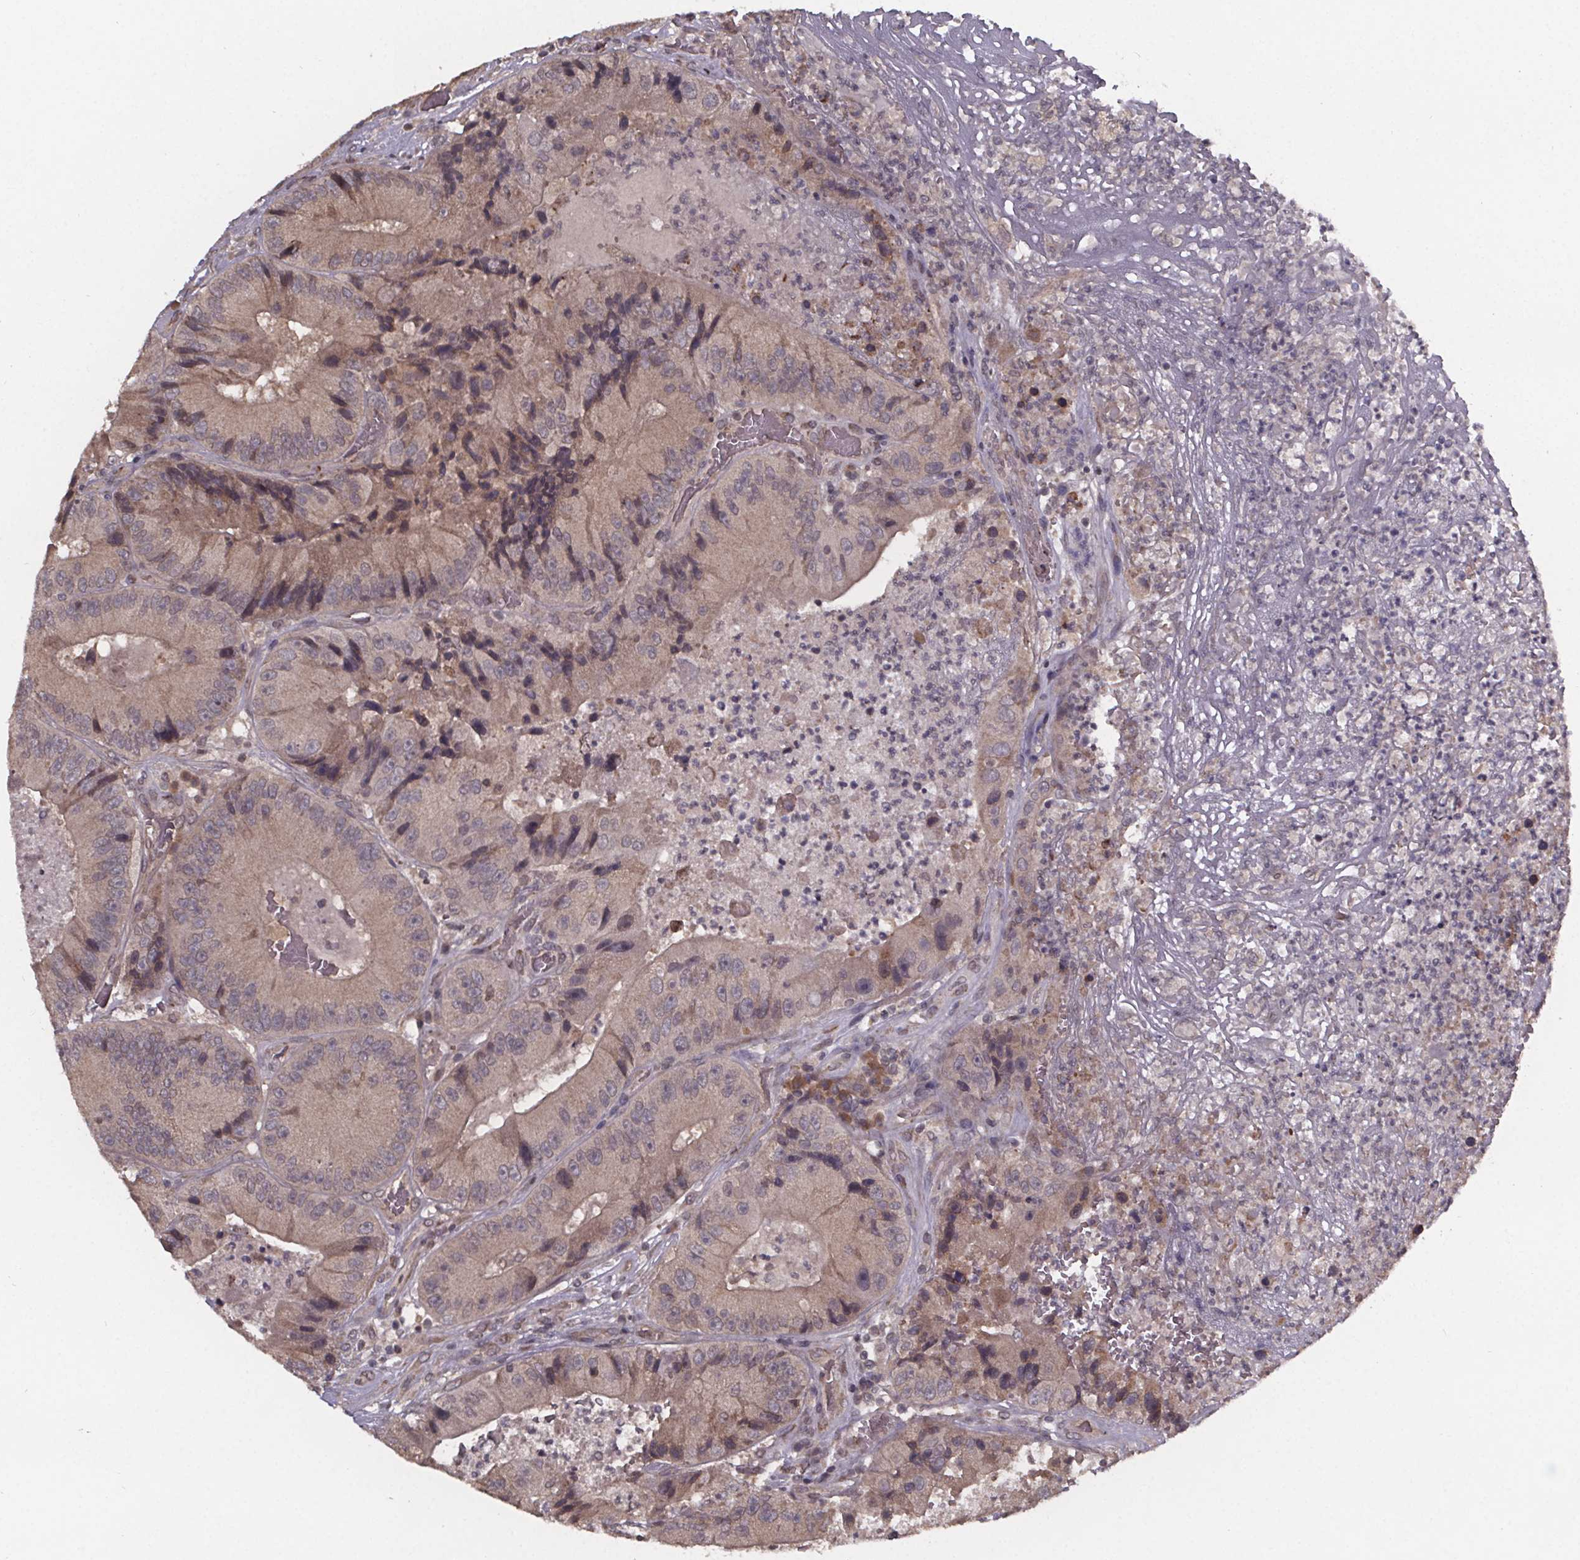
{"staining": {"intensity": "weak", "quantity": ">75%", "location": "cytoplasmic/membranous"}, "tissue": "colorectal cancer", "cell_type": "Tumor cells", "image_type": "cancer", "snomed": [{"axis": "morphology", "description": "Adenocarcinoma, NOS"}, {"axis": "topography", "description": "Colon"}], "caption": "An image showing weak cytoplasmic/membranous positivity in about >75% of tumor cells in colorectal cancer (adenocarcinoma), as visualized by brown immunohistochemical staining.", "gene": "SAT1", "patient": {"sex": "female", "age": 86}}